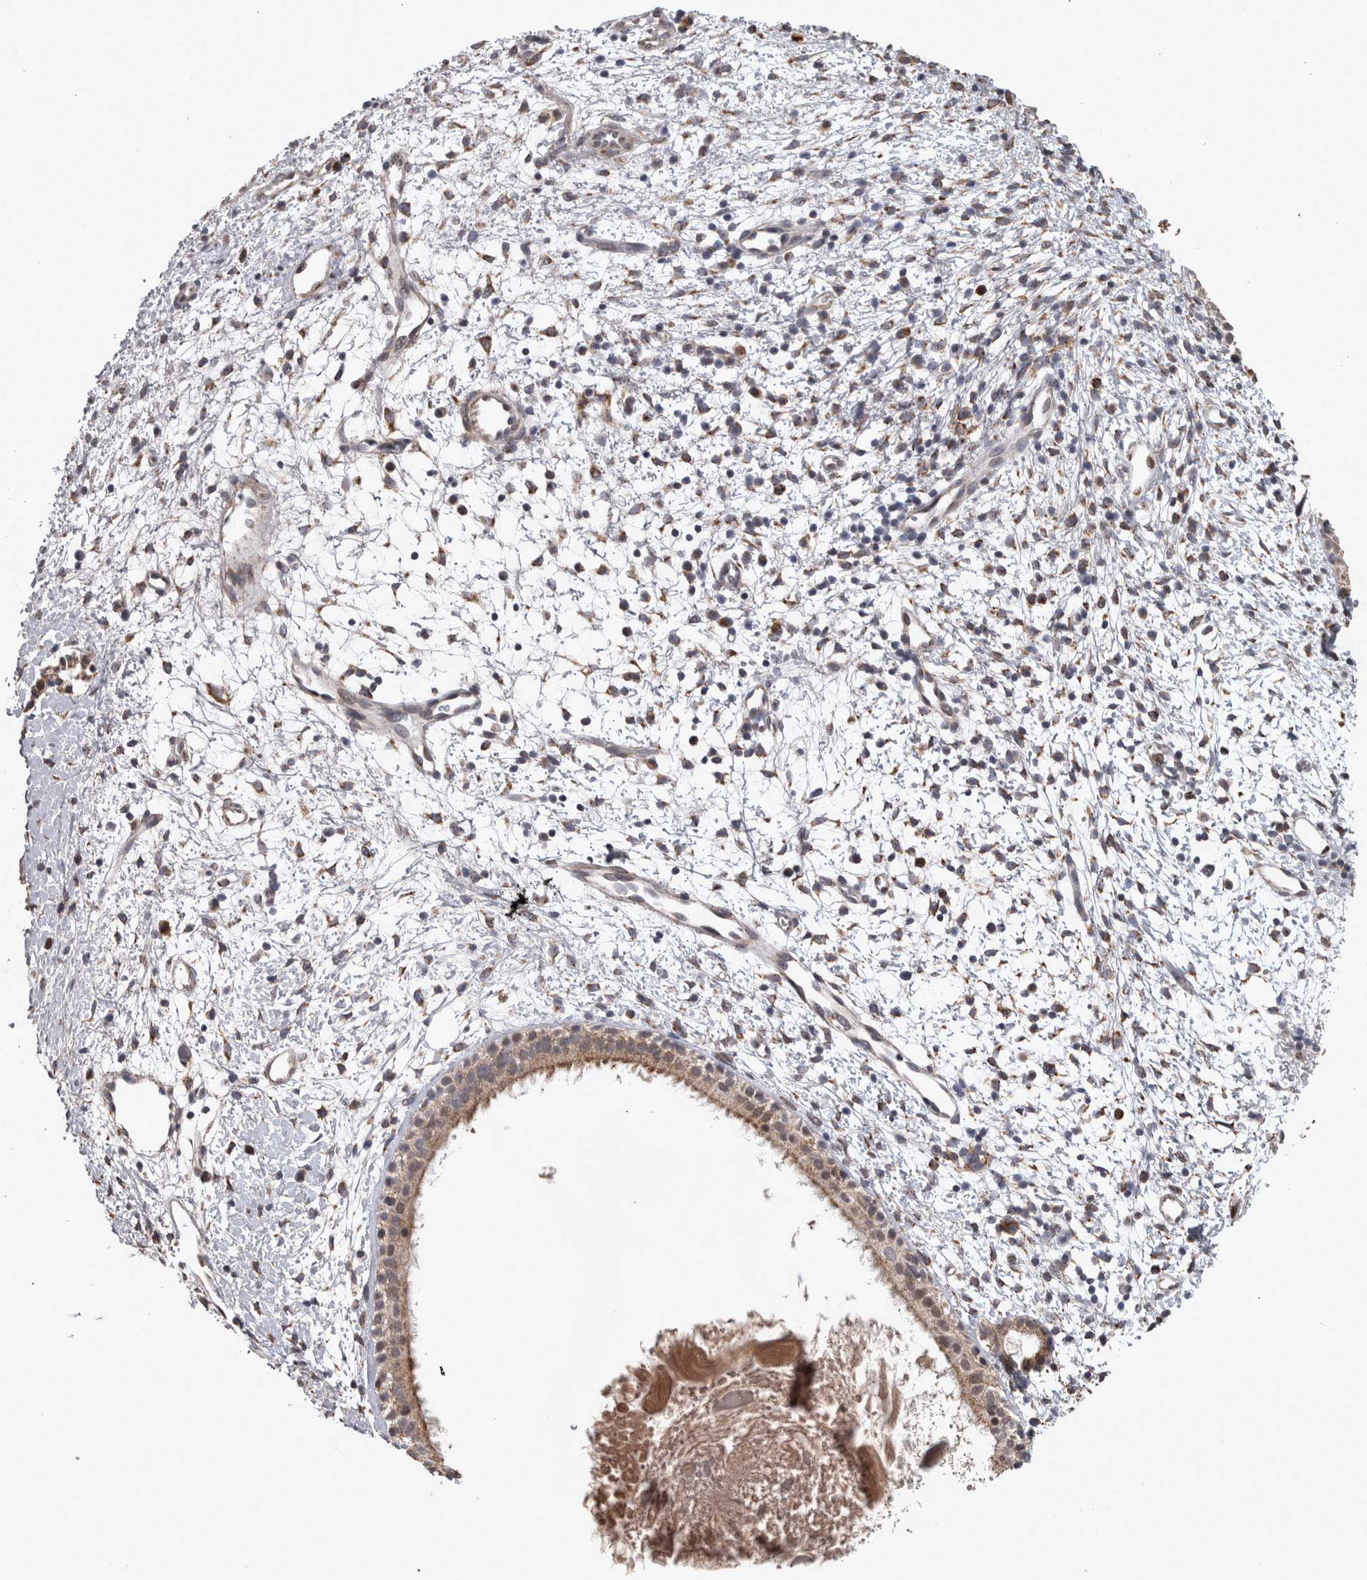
{"staining": {"intensity": "weak", "quantity": ">75%", "location": "cytoplasmic/membranous"}, "tissue": "nasopharynx", "cell_type": "Respiratory epithelial cells", "image_type": "normal", "snomed": [{"axis": "morphology", "description": "Normal tissue, NOS"}, {"axis": "topography", "description": "Nasopharynx"}], "caption": "High-power microscopy captured an immunohistochemistry (IHC) histopathology image of normal nasopharynx, revealing weak cytoplasmic/membranous expression in approximately >75% of respiratory epithelial cells. Immunohistochemistry stains the protein of interest in brown and the nuclei are stained blue.", "gene": "DBT", "patient": {"sex": "male", "age": 22}}